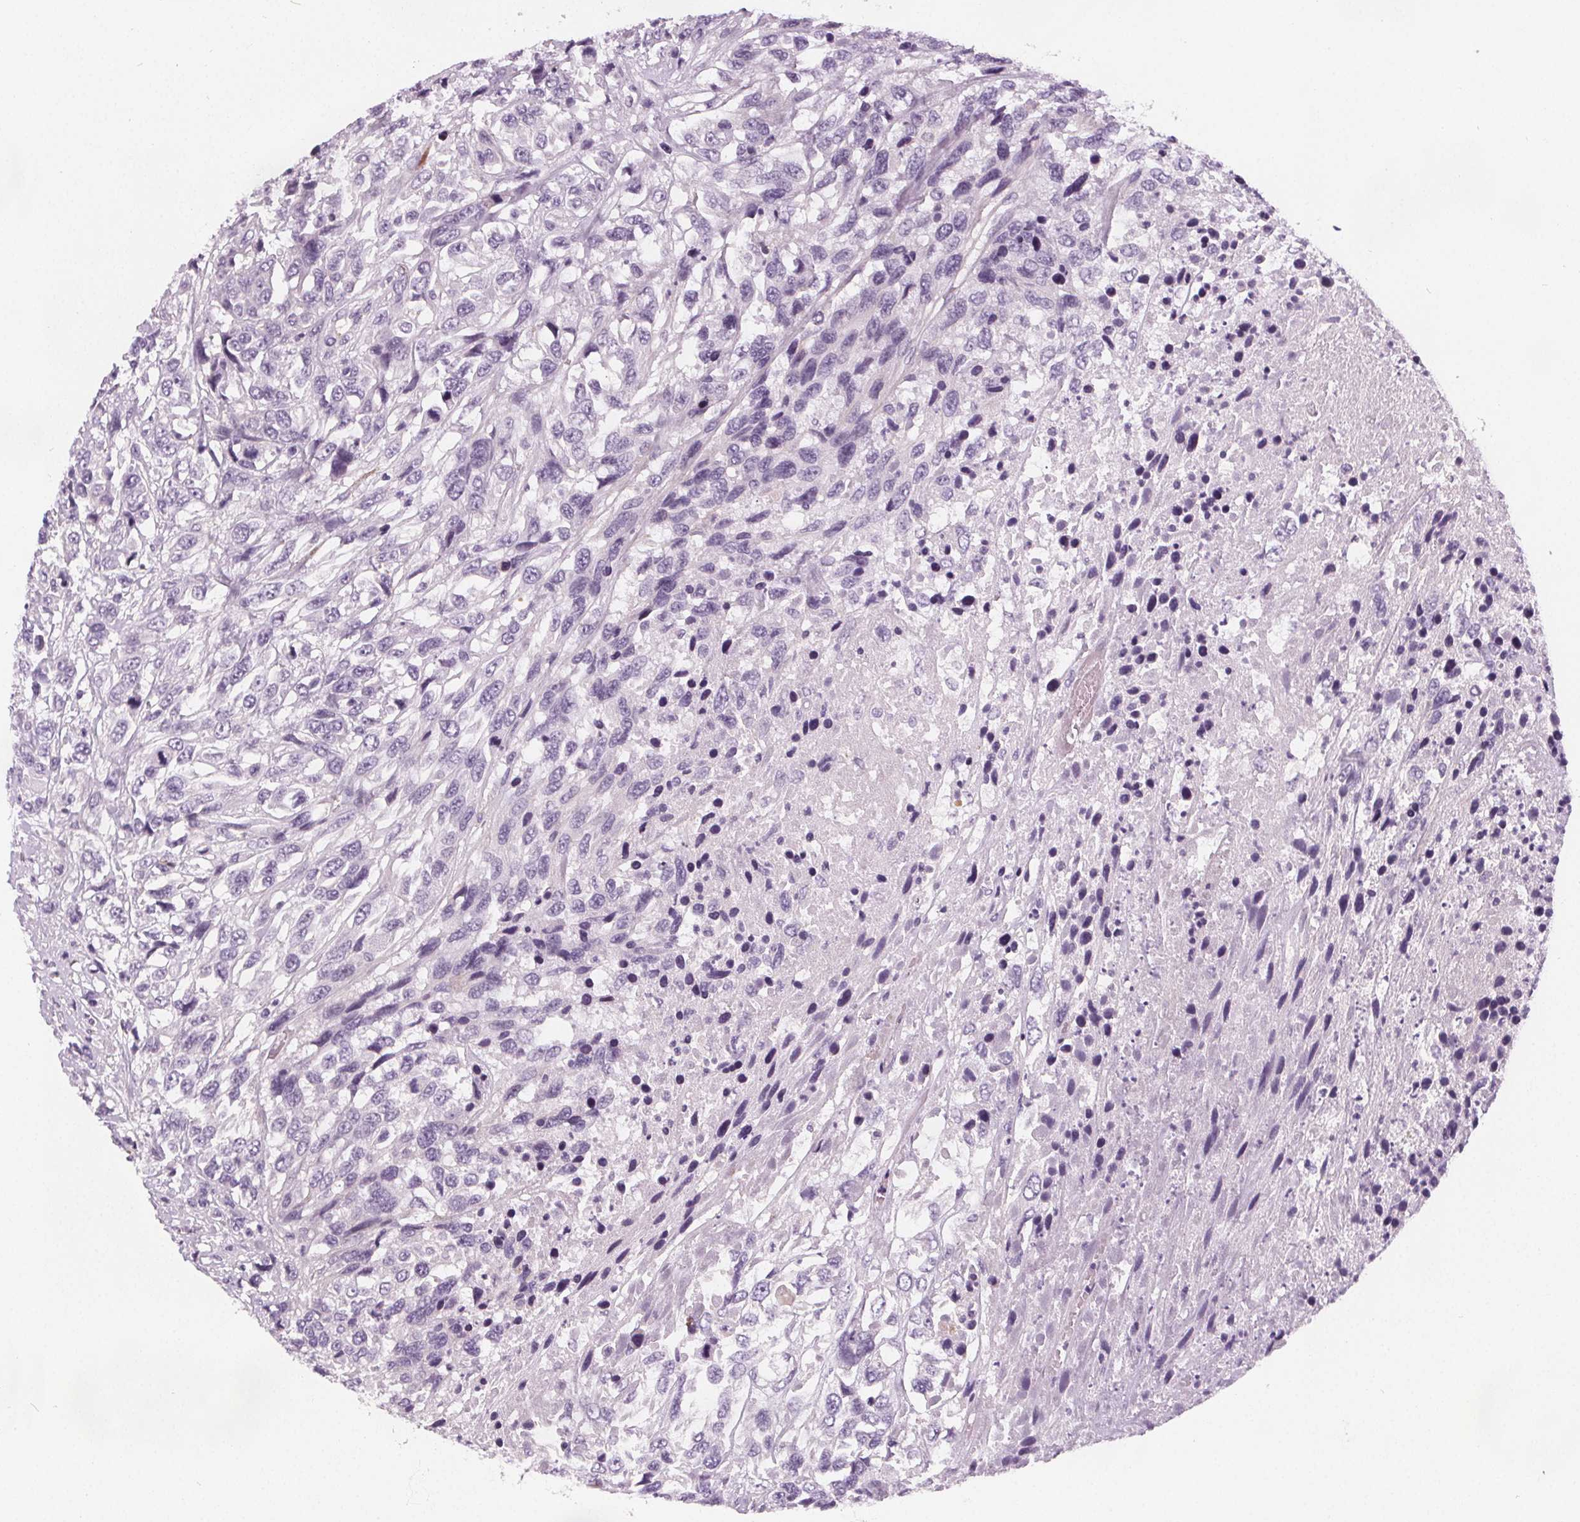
{"staining": {"intensity": "negative", "quantity": "none", "location": "none"}, "tissue": "urothelial cancer", "cell_type": "Tumor cells", "image_type": "cancer", "snomed": [{"axis": "morphology", "description": "Urothelial carcinoma, High grade"}, {"axis": "topography", "description": "Urinary bladder"}], "caption": "Immunohistochemistry histopathology image of human urothelial cancer stained for a protein (brown), which reveals no positivity in tumor cells.", "gene": "SLC5A12", "patient": {"sex": "female", "age": 70}}